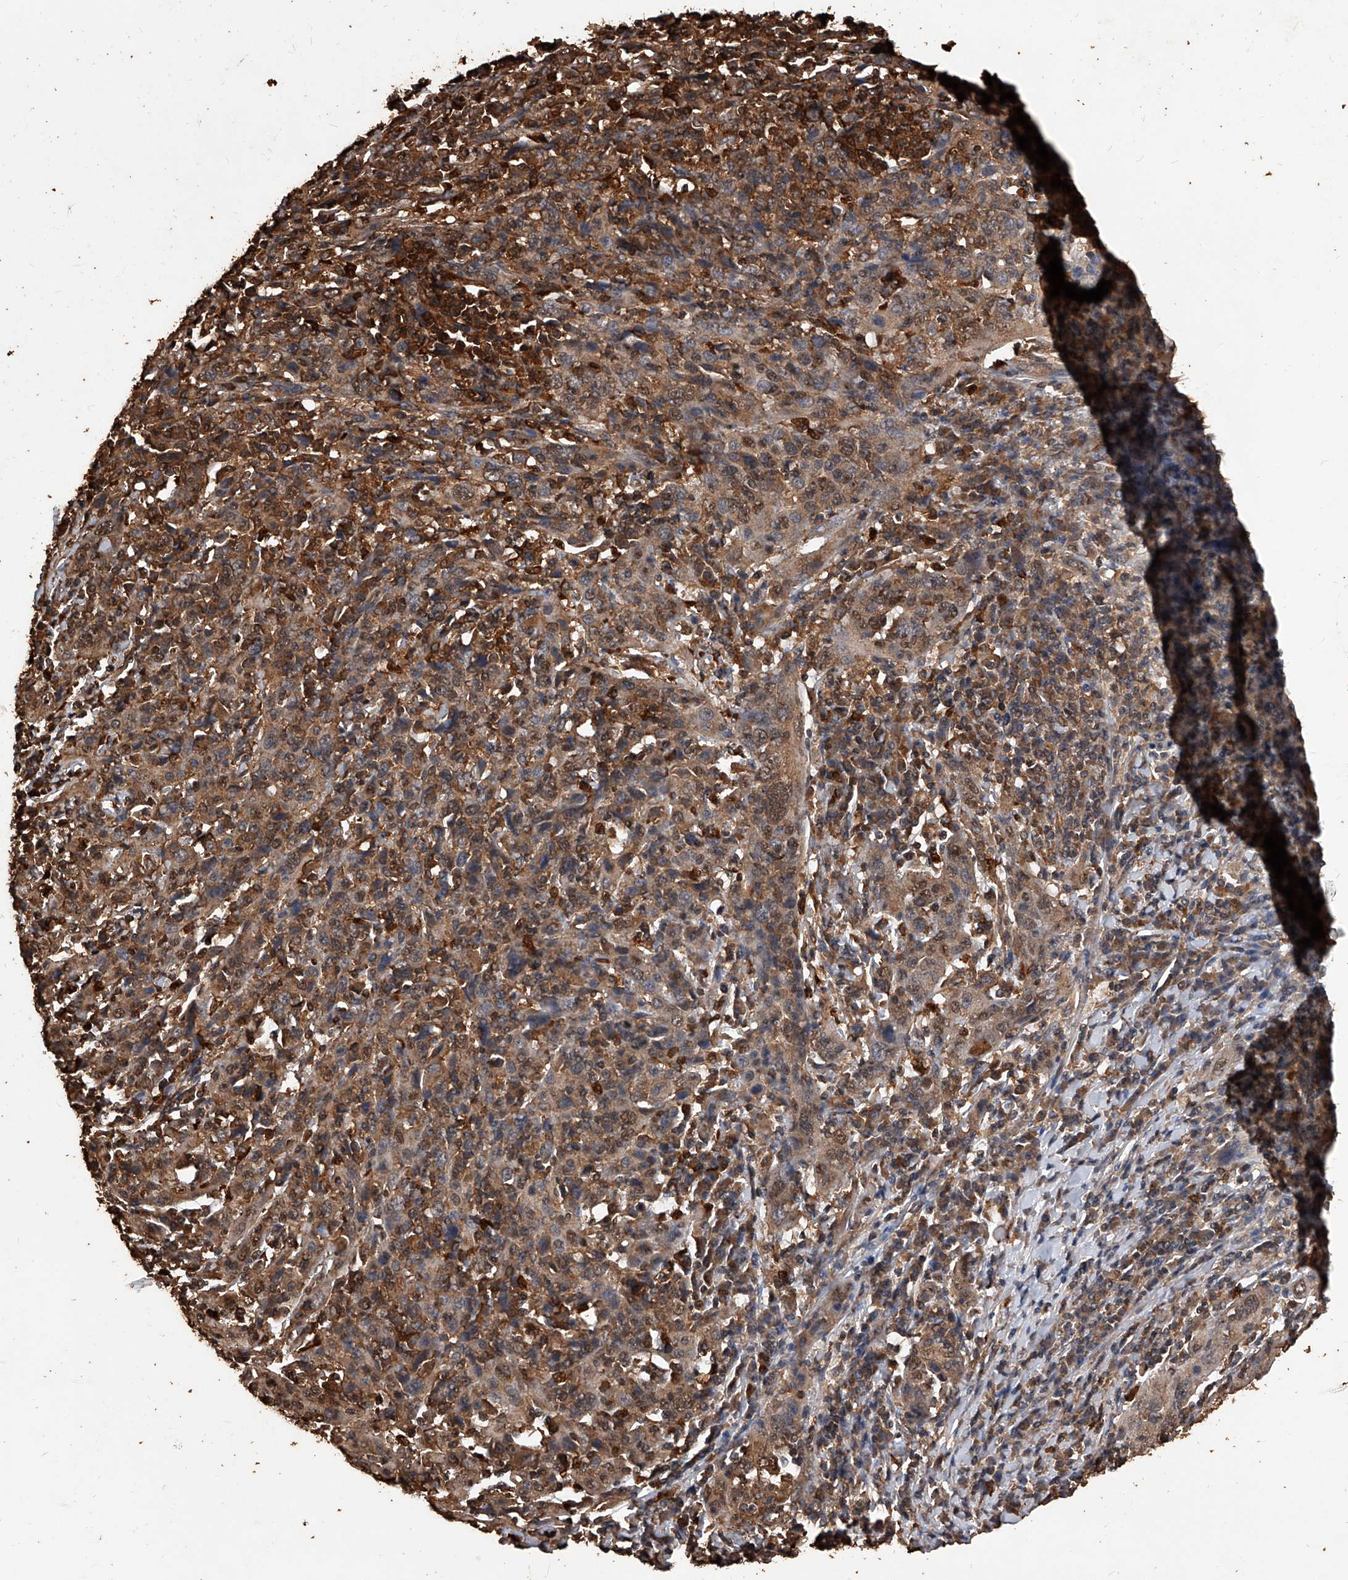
{"staining": {"intensity": "weak", "quantity": ">75%", "location": "cytoplasmic/membranous"}, "tissue": "cervical cancer", "cell_type": "Tumor cells", "image_type": "cancer", "snomed": [{"axis": "morphology", "description": "Squamous cell carcinoma, NOS"}, {"axis": "topography", "description": "Cervix"}], "caption": "This is an image of immunohistochemistry (IHC) staining of cervical cancer, which shows weak expression in the cytoplasmic/membranous of tumor cells.", "gene": "UCP2", "patient": {"sex": "female", "age": 46}}